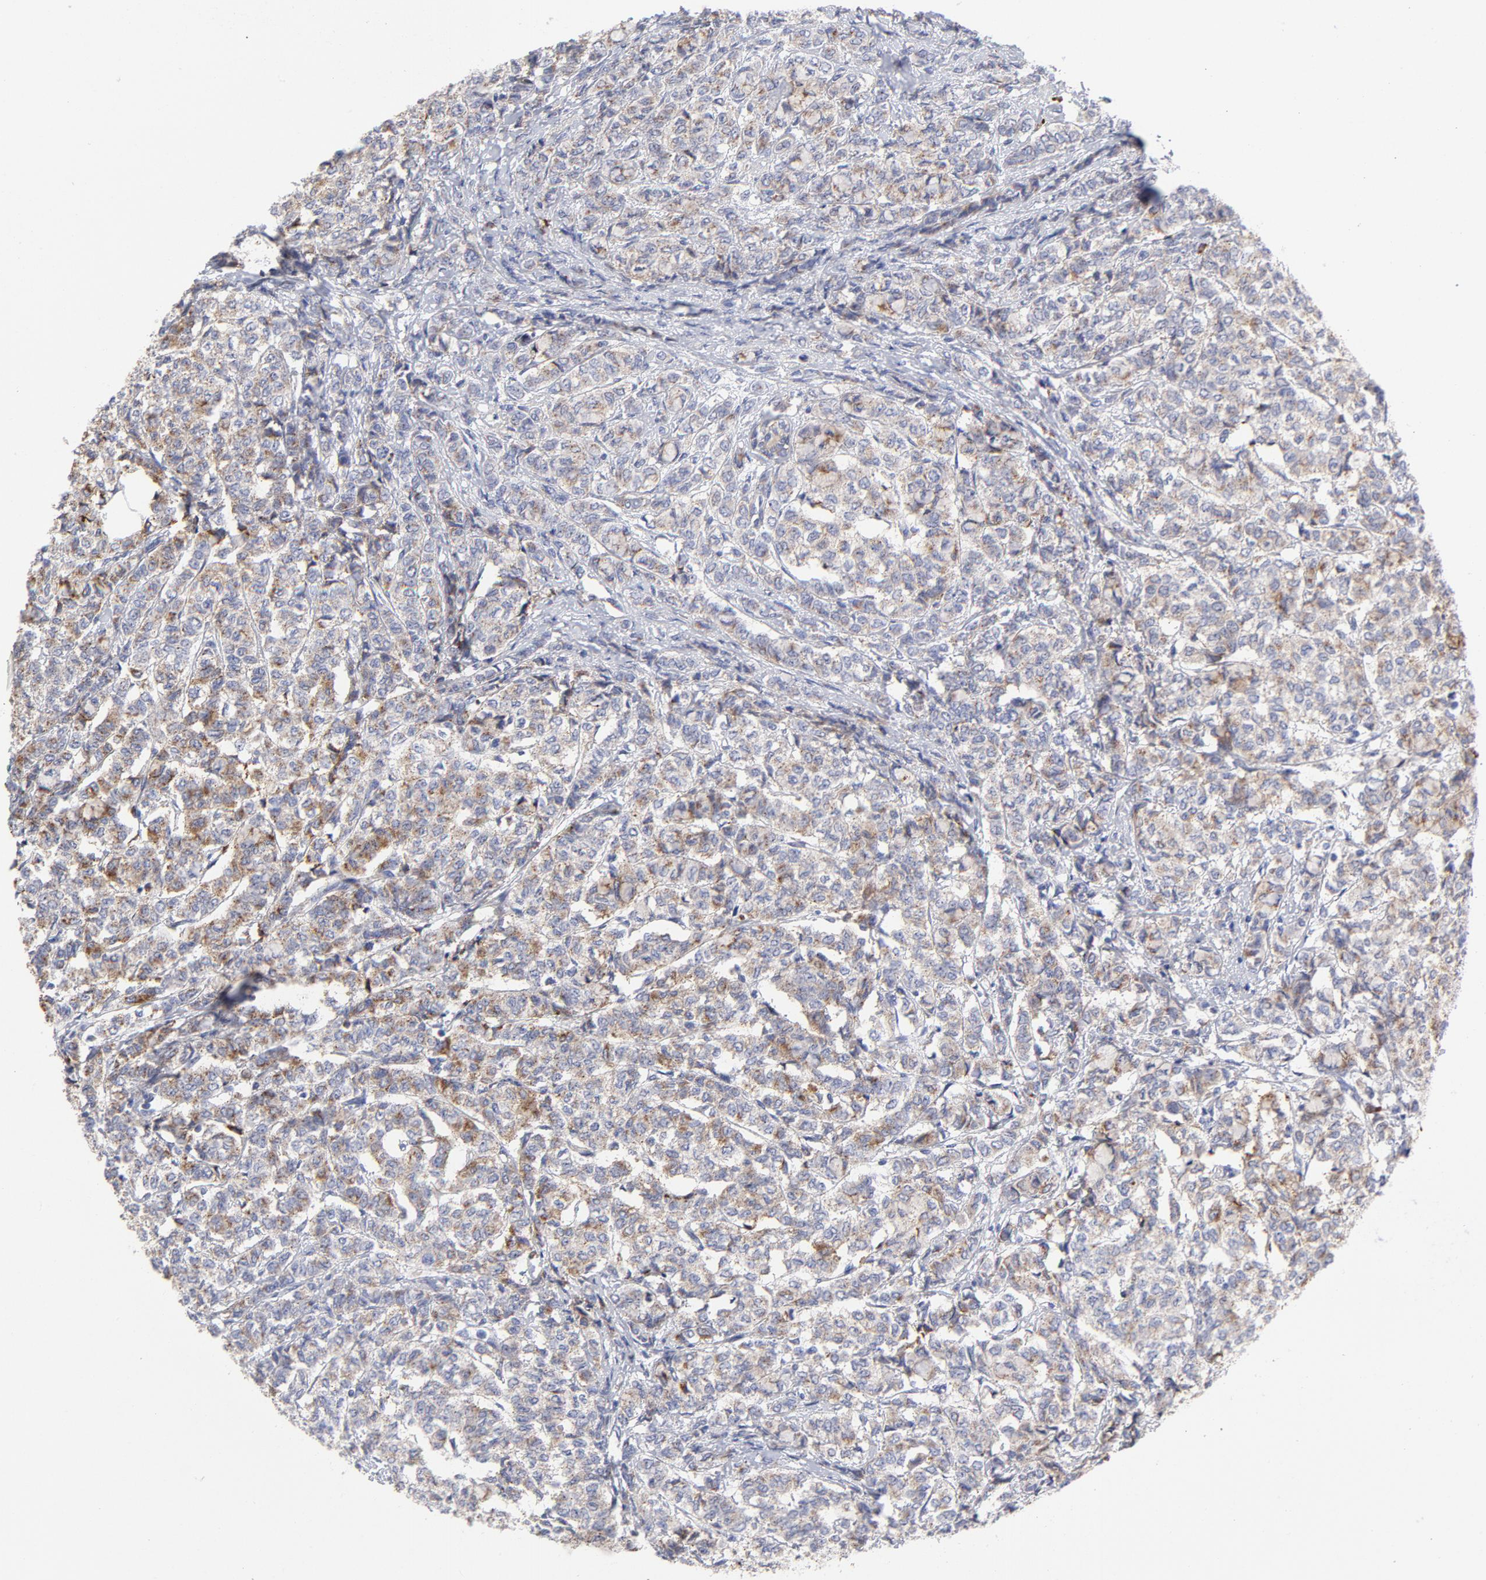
{"staining": {"intensity": "moderate", "quantity": "25%-75%", "location": "cytoplasmic/membranous"}, "tissue": "breast cancer", "cell_type": "Tumor cells", "image_type": "cancer", "snomed": [{"axis": "morphology", "description": "Lobular carcinoma"}, {"axis": "topography", "description": "Breast"}], "caption": "This image exhibits IHC staining of human breast cancer (lobular carcinoma), with medium moderate cytoplasmic/membranous expression in approximately 25%-75% of tumor cells.", "gene": "RAPGEF3", "patient": {"sex": "female", "age": 60}}